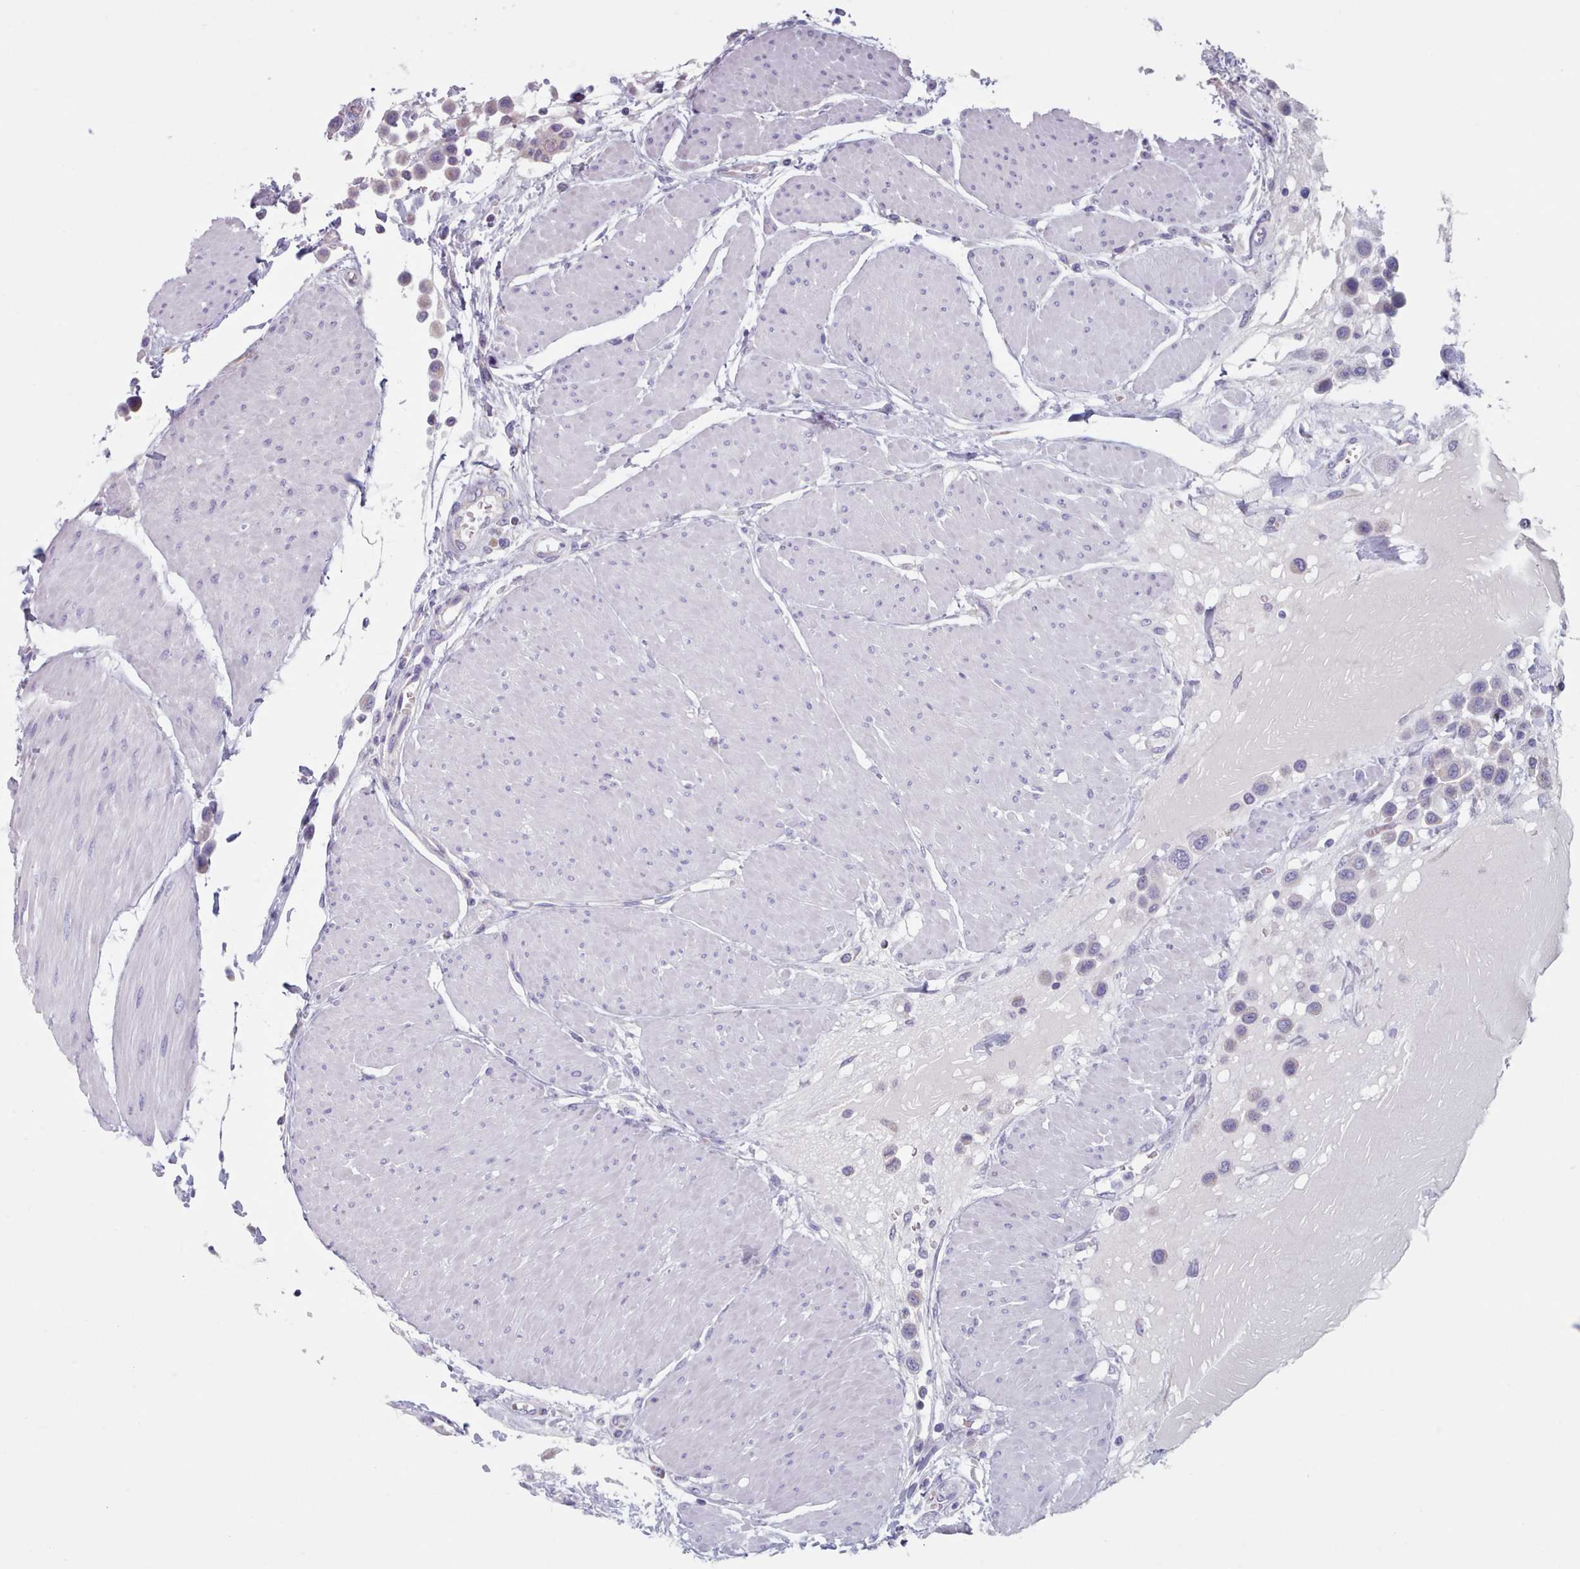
{"staining": {"intensity": "negative", "quantity": "none", "location": "none"}, "tissue": "urothelial cancer", "cell_type": "Tumor cells", "image_type": "cancer", "snomed": [{"axis": "morphology", "description": "Urothelial carcinoma, High grade"}, {"axis": "topography", "description": "Urinary bladder"}], "caption": "High power microscopy image of an immunohistochemistry (IHC) histopathology image of urothelial cancer, revealing no significant expression in tumor cells.", "gene": "HAO1", "patient": {"sex": "male", "age": 50}}